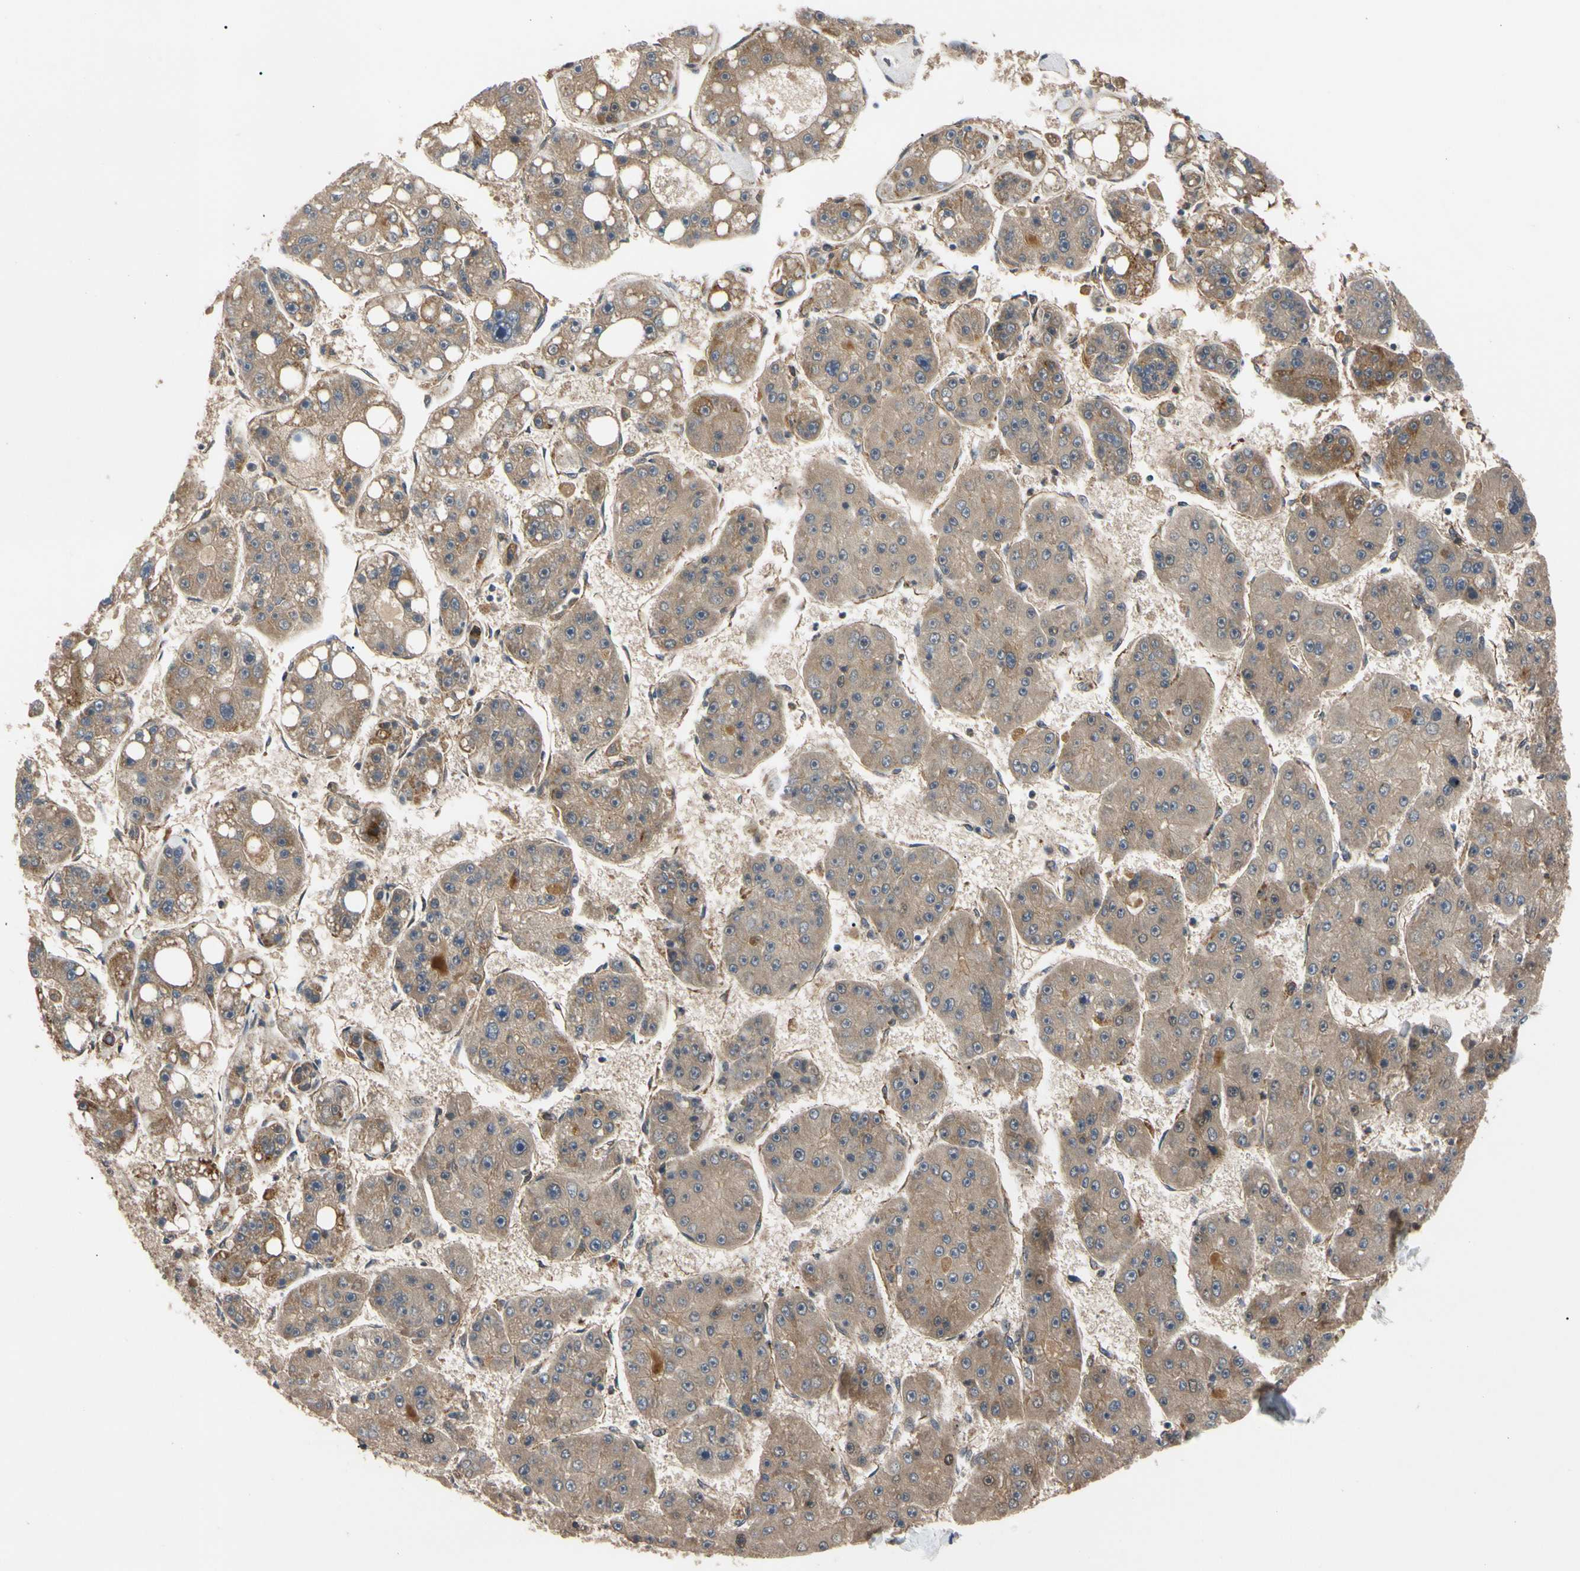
{"staining": {"intensity": "moderate", "quantity": "25%-75%", "location": "cytoplasmic/membranous"}, "tissue": "liver cancer", "cell_type": "Tumor cells", "image_type": "cancer", "snomed": [{"axis": "morphology", "description": "Carcinoma, Hepatocellular, NOS"}, {"axis": "topography", "description": "Liver"}], "caption": "Immunohistochemical staining of human liver cancer demonstrates medium levels of moderate cytoplasmic/membranous expression in about 25%-75% of tumor cells.", "gene": "CYTIP", "patient": {"sex": "female", "age": 61}}